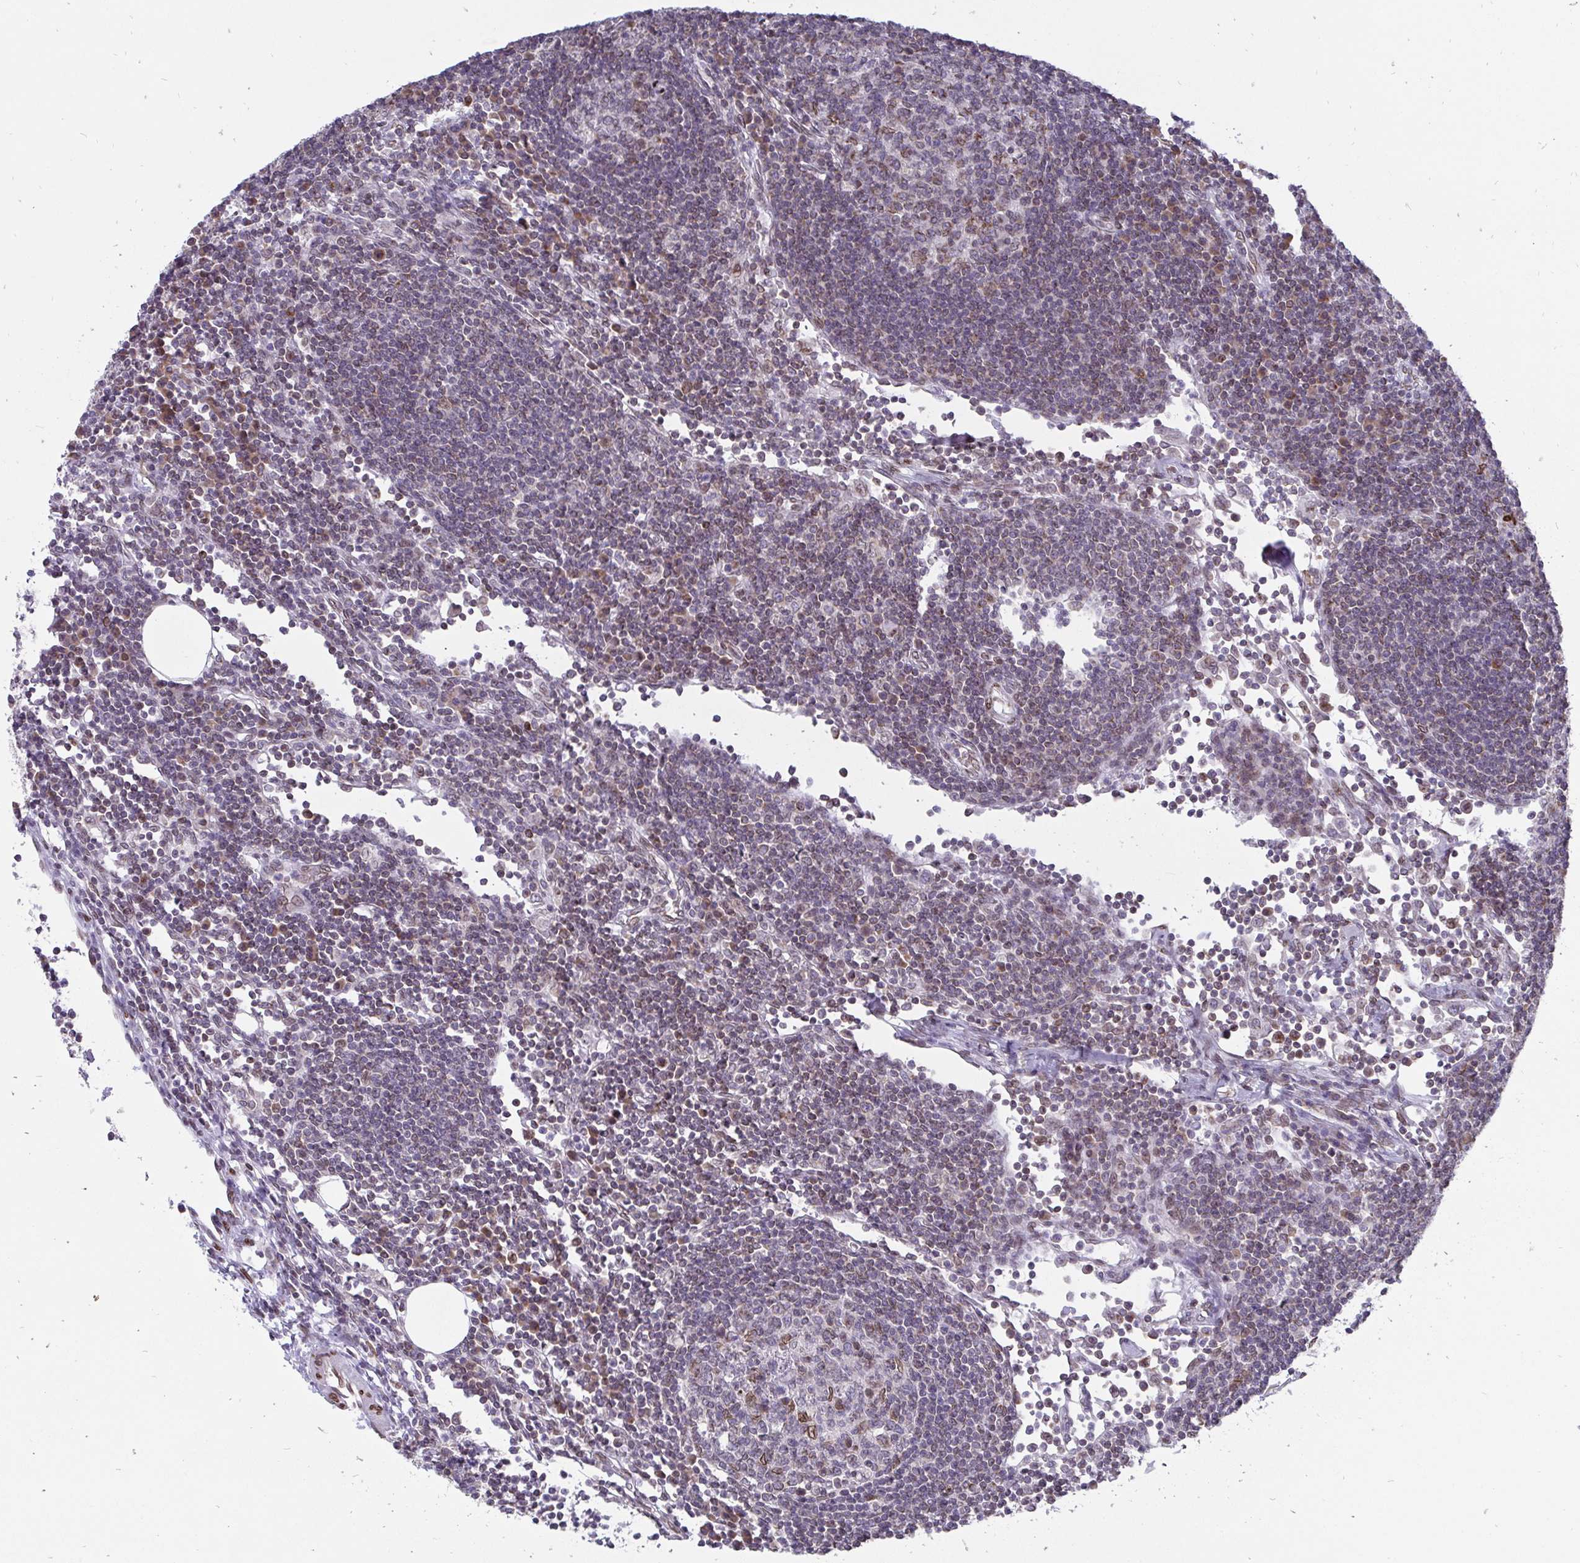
{"staining": {"intensity": "moderate", "quantity": "<25%", "location": "cytoplasmic/membranous,nuclear"}, "tissue": "lymph node", "cell_type": "Germinal center cells", "image_type": "normal", "snomed": [{"axis": "morphology", "description": "Normal tissue, NOS"}, {"axis": "topography", "description": "Lymph node"}], "caption": "Brown immunohistochemical staining in normal human lymph node shows moderate cytoplasmic/membranous,nuclear positivity in approximately <25% of germinal center cells.", "gene": "EMD", "patient": {"sex": "male", "age": 67}}